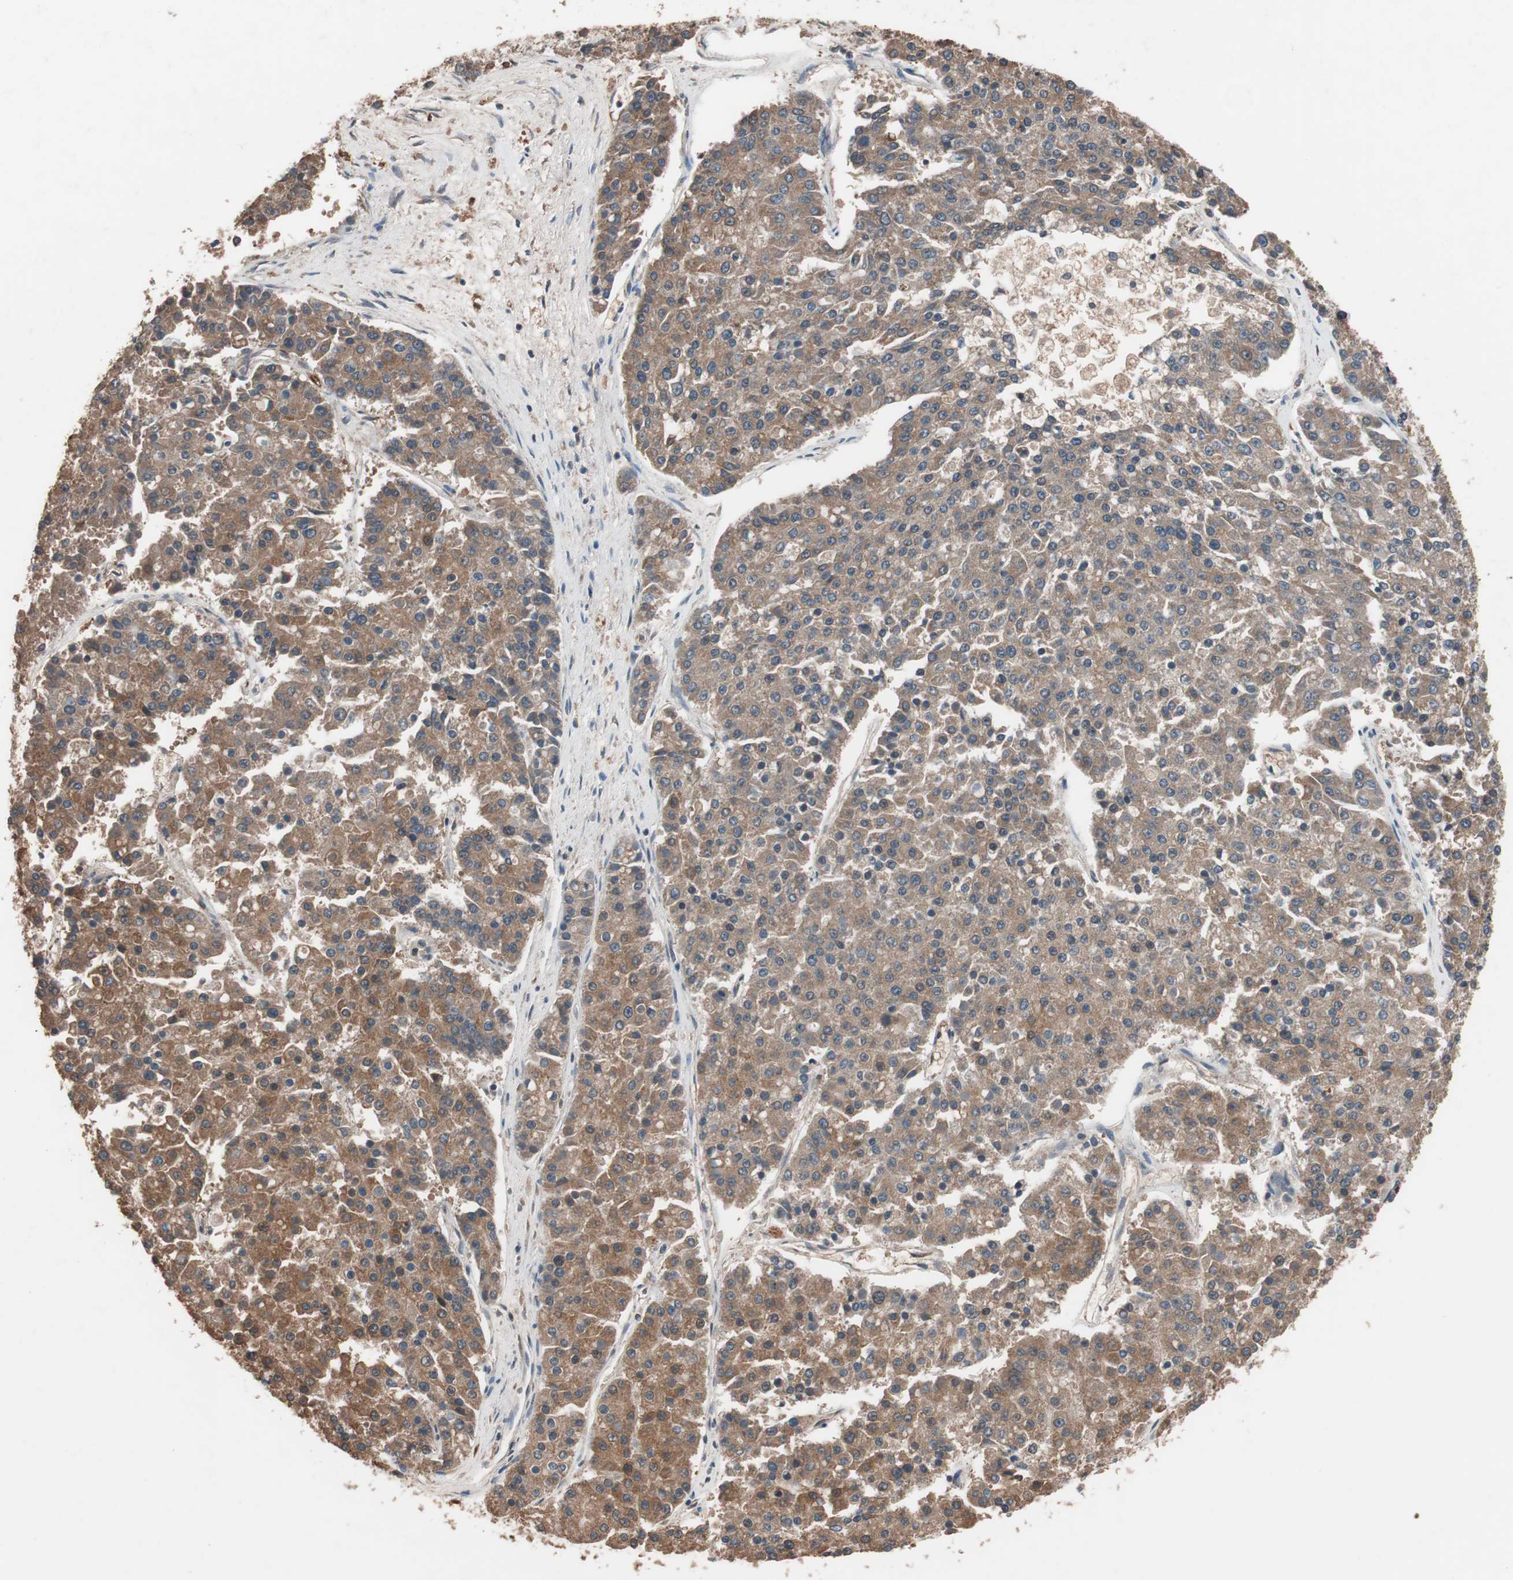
{"staining": {"intensity": "moderate", "quantity": ">75%", "location": "cytoplasmic/membranous"}, "tissue": "pancreatic cancer", "cell_type": "Tumor cells", "image_type": "cancer", "snomed": [{"axis": "morphology", "description": "Adenocarcinoma, NOS"}, {"axis": "topography", "description": "Pancreas"}], "caption": "This histopathology image reveals IHC staining of human pancreatic cancer (adenocarcinoma), with medium moderate cytoplasmic/membranous expression in about >75% of tumor cells.", "gene": "GLYCTK", "patient": {"sex": "male", "age": 50}}